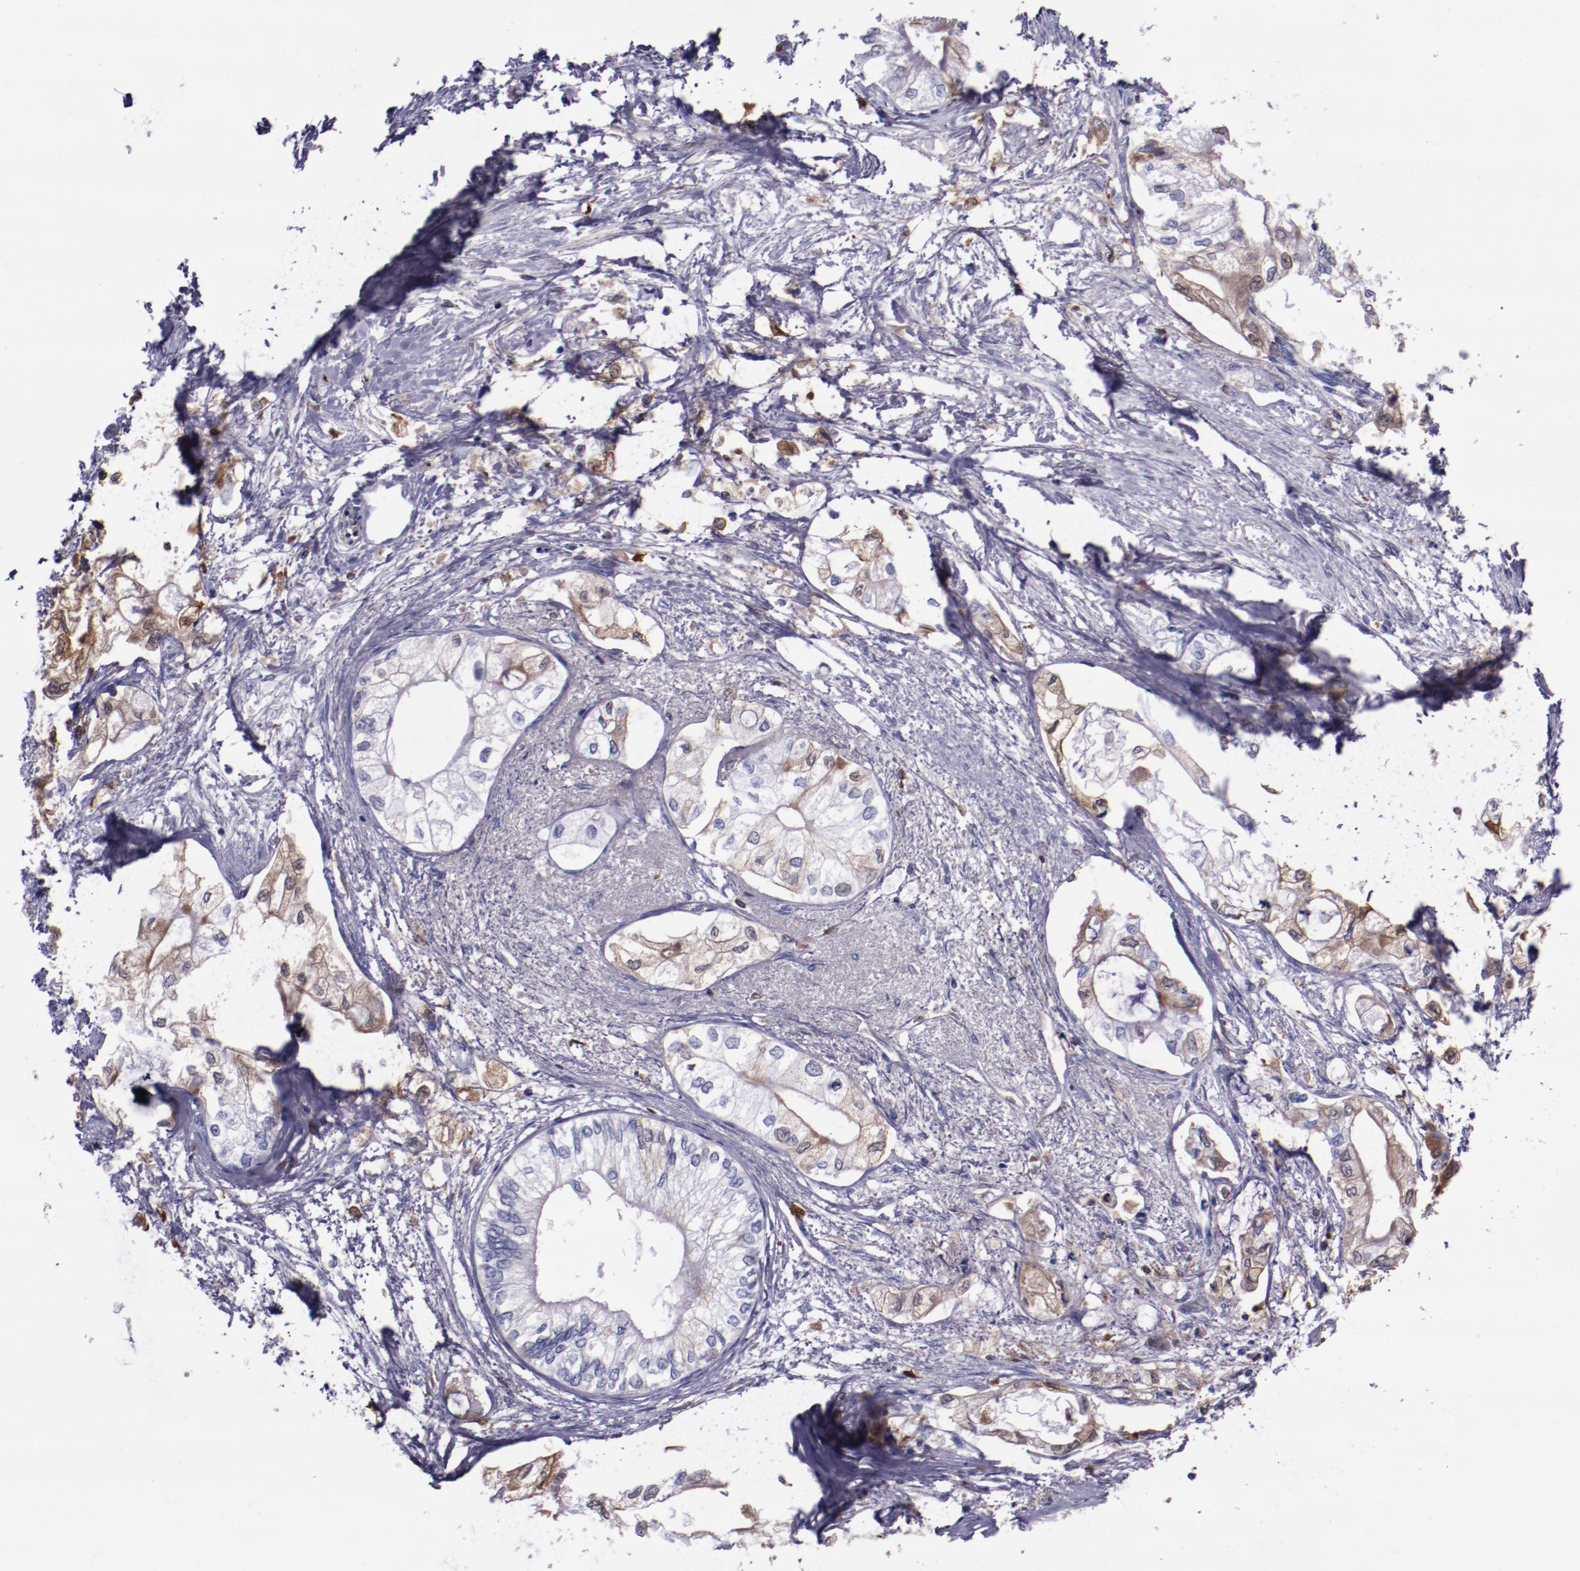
{"staining": {"intensity": "weak", "quantity": "<25%", "location": "cytoplasmic/membranous"}, "tissue": "pancreatic cancer", "cell_type": "Tumor cells", "image_type": "cancer", "snomed": [{"axis": "morphology", "description": "Adenocarcinoma, NOS"}, {"axis": "topography", "description": "Pancreas"}], "caption": "Immunohistochemical staining of pancreatic cancer (adenocarcinoma) shows no significant expression in tumor cells.", "gene": "APOH", "patient": {"sex": "male", "age": 79}}